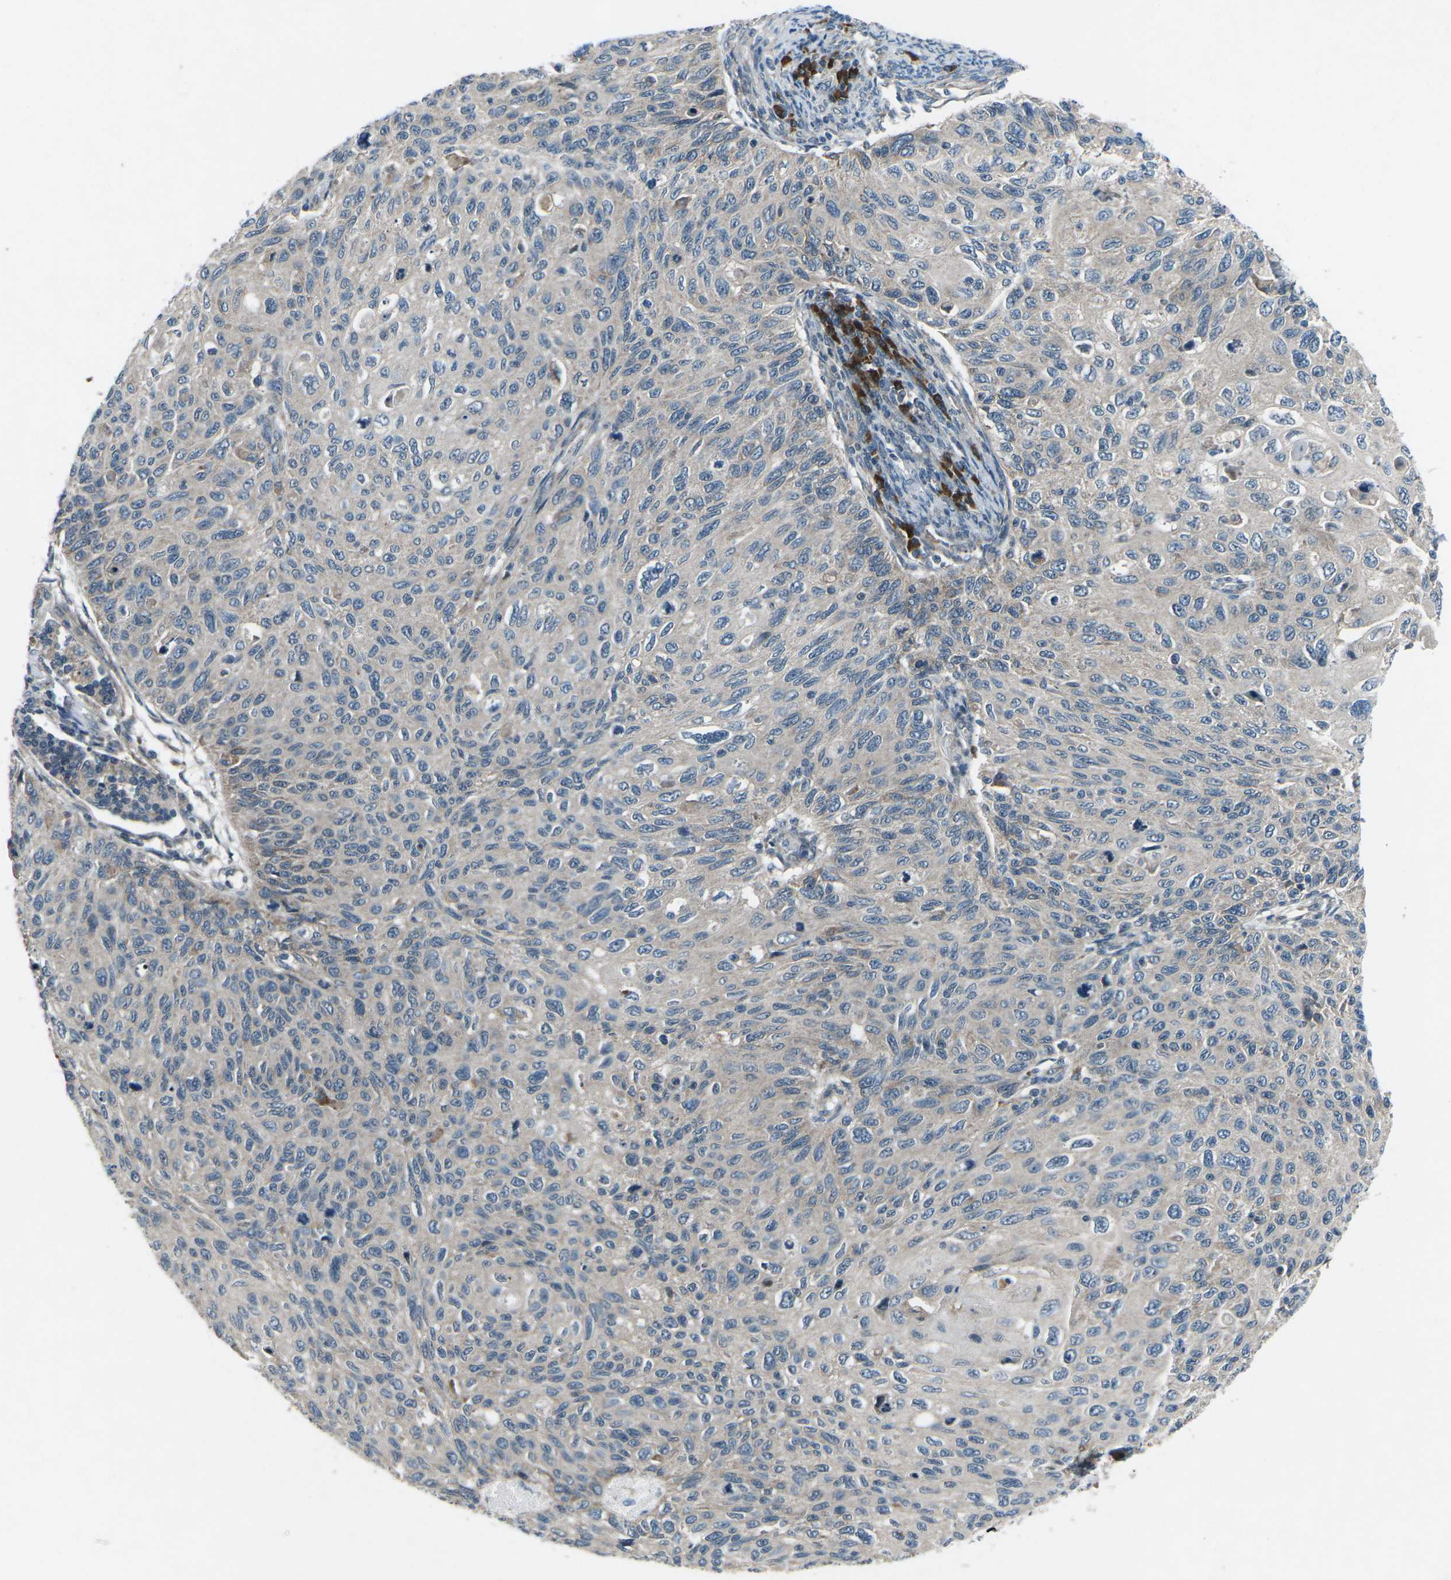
{"staining": {"intensity": "negative", "quantity": "none", "location": "none"}, "tissue": "cervical cancer", "cell_type": "Tumor cells", "image_type": "cancer", "snomed": [{"axis": "morphology", "description": "Squamous cell carcinoma, NOS"}, {"axis": "topography", "description": "Cervix"}], "caption": "Immunohistochemistry of human cervical squamous cell carcinoma reveals no expression in tumor cells.", "gene": "CDK16", "patient": {"sex": "female", "age": 70}}